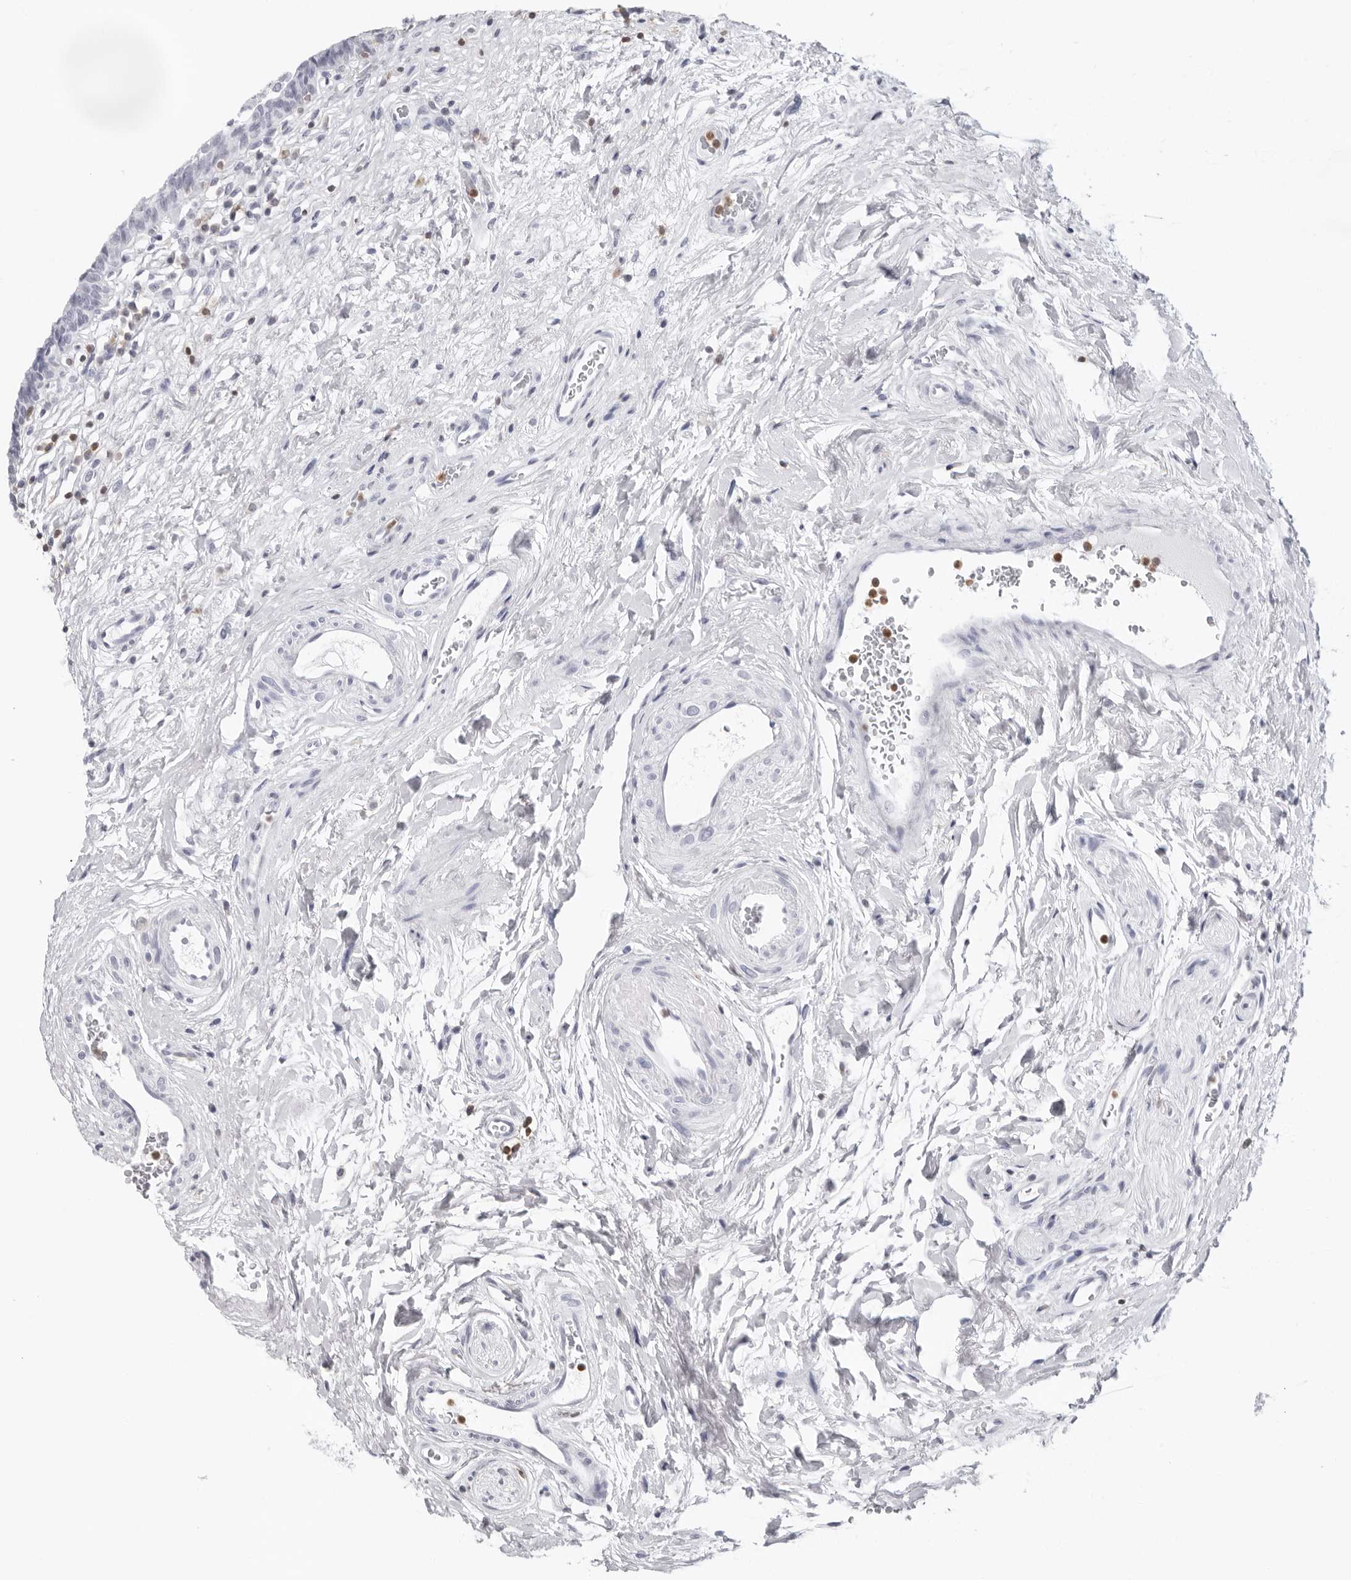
{"staining": {"intensity": "negative", "quantity": "none", "location": "none"}, "tissue": "urinary bladder", "cell_type": "Urothelial cells", "image_type": "normal", "snomed": [{"axis": "morphology", "description": "Normal tissue, NOS"}, {"axis": "topography", "description": "Urinary bladder"}], "caption": "Image shows no significant protein staining in urothelial cells of normal urinary bladder.", "gene": "FMNL1", "patient": {"sex": "male", "age": 83}}